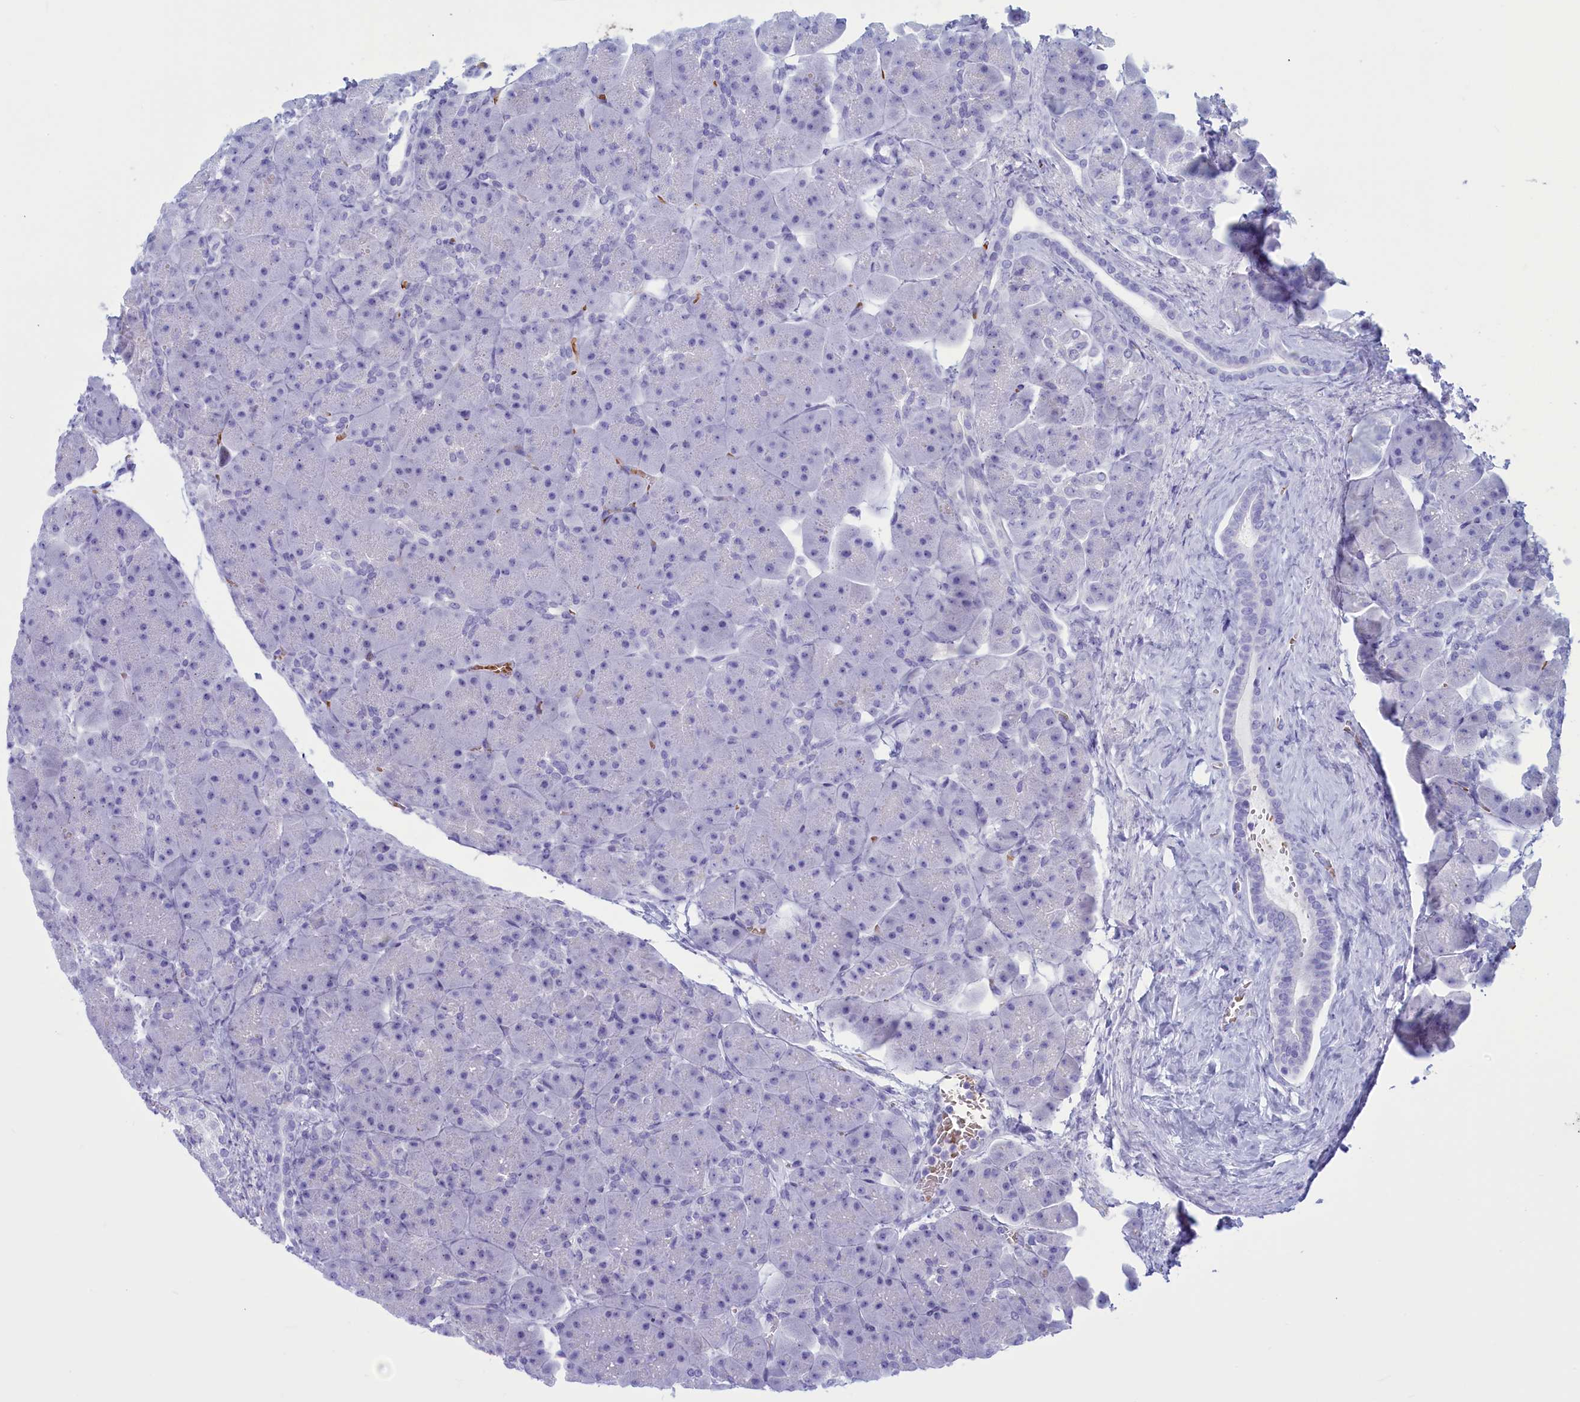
{"staining": {"intensity": "negative", "quantity": "none", "location": "none"}, "tissue": "pancreas", "cell_type": "Exocrine glandular cells", "image_type": "normal", "snomed": [{"axis": "morphology", "description": "Normal tissue, NOS"}, {"axis": "topography", "description": "Pancreas"}], "caption": "DAB immunohistochemical staining of normal human pancreas displays no significant expression in exocrine glandular cells.", "gene": "GAPDHS", "patient": {"sex": "male", "age": 66}}